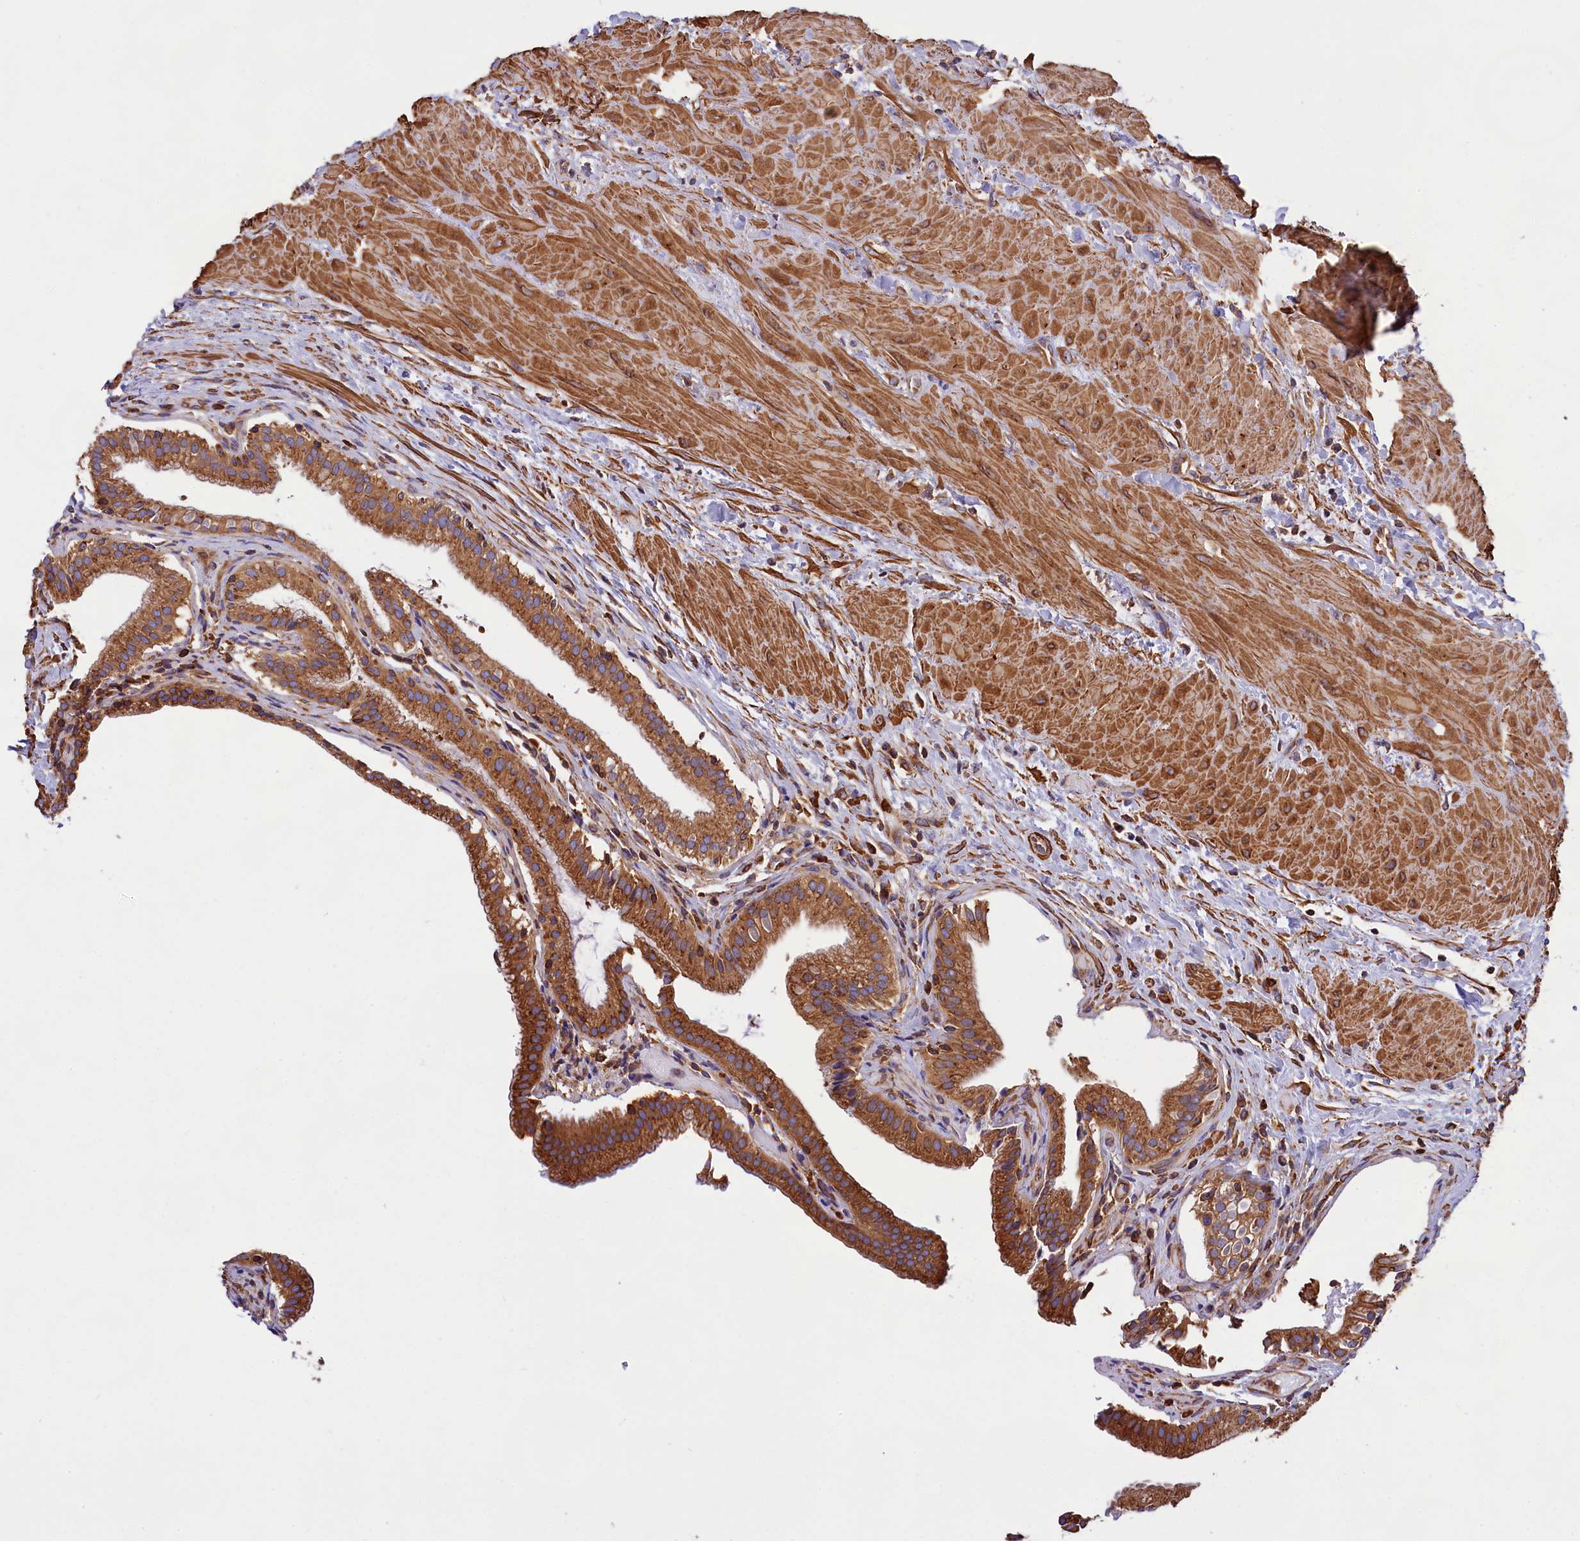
{"staining": {"intensity": "strong", "quantity": ">75%", "location": "cytoplasmic/membranous"}, "tissue": "gallbladder", "cell_type": "Glandular cells", "image_type": "normal", "snomed": [{"axis": "morphology", "description": "Normal tissue, NOS"}, {"axis": "topography", "description": "Gallbladder"}], "caption": "Immunohistochemical staining of normal human gallbladder demonstrates >75% levels of strong cytoplasmic/membranous protein staining in approximately >75% of glandular cells. Nuclei are stained in blue.", "gene": "GYS1", "patient": {"sex": "male", "age": 24}}